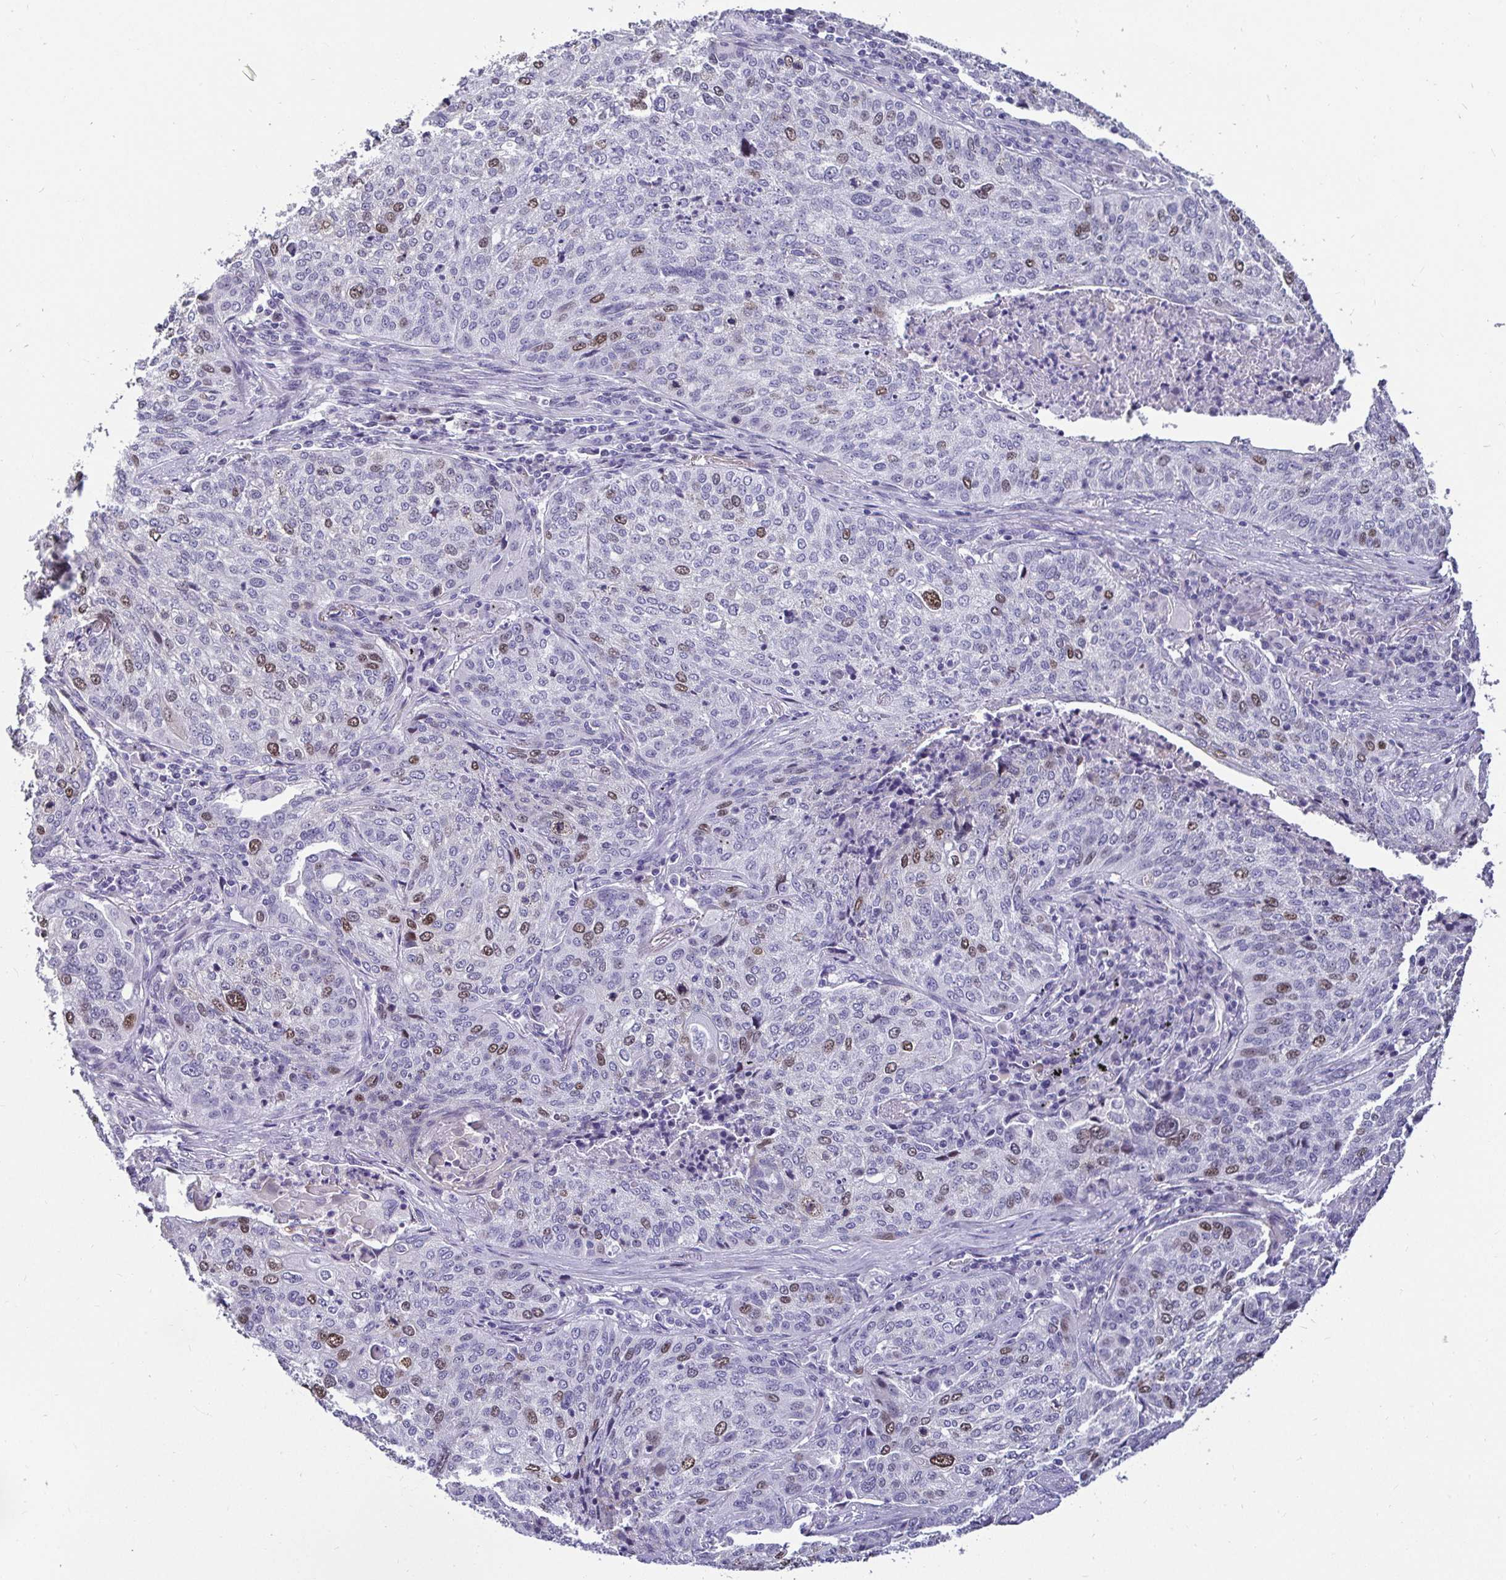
{"staining": {"intensity": "moderate", "quantity": "<25%", "location": "nuclear"}, "tissue": "lung cancer", "cell_type": "Tumor cells", "image_type": "cancer", "snomed": [{"axis": "morphology", "description": "Squamous cell carcinoma, NOS"}, {"axis": "topography", "description": "Lung"}], "caption": "The immunohistochemical stain shows moderate nuclear staining in tumor cells of lung squamous cell carcinoma tissue.", "gene": "ANLN", "patient": {"sex": "male", "age": 63}}